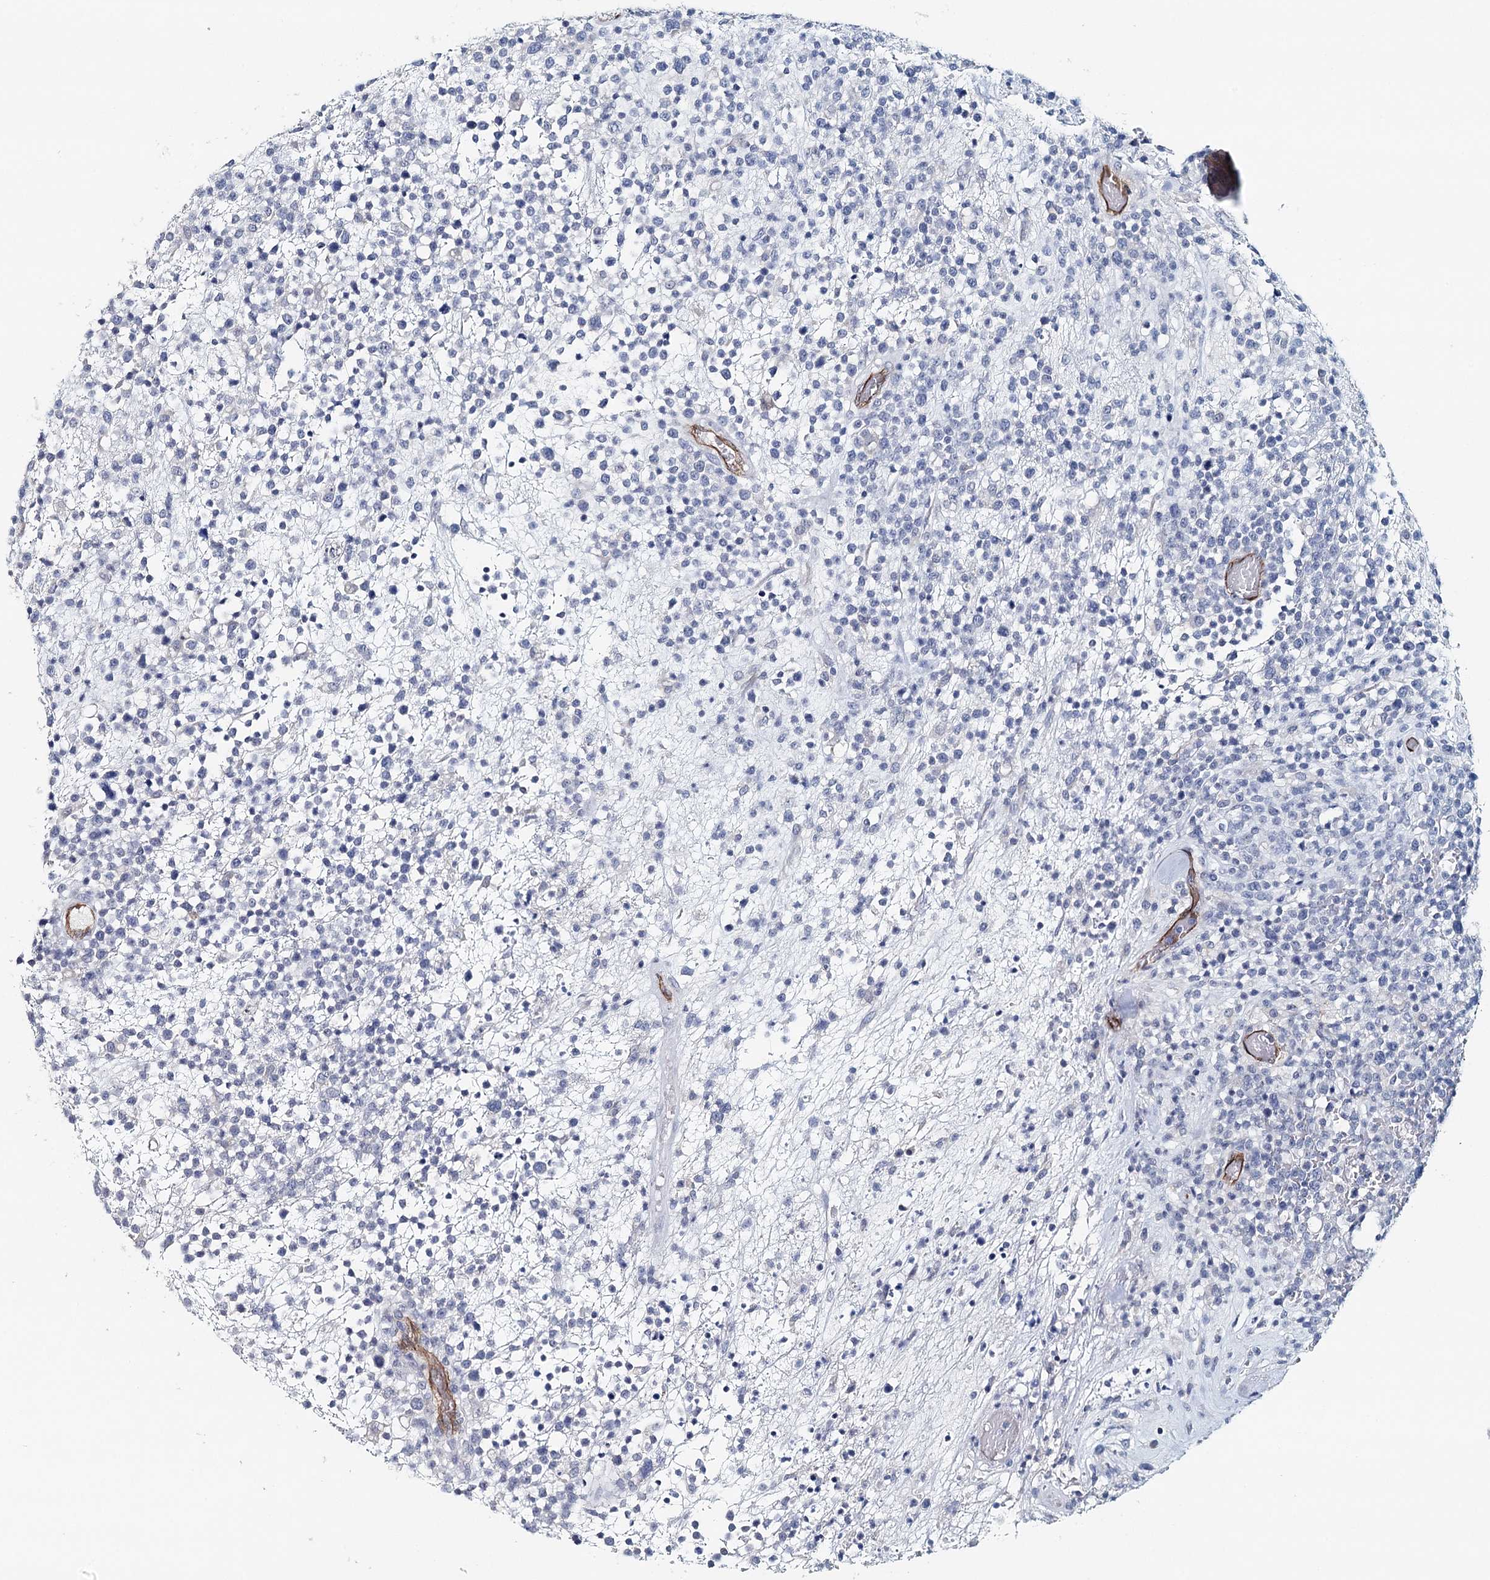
{"staining": {"intensity": "negative", "quantity": "none", "location": "none"}, "tissue": "lymphoma", "cell_type": "Tumor cells", "image_type": "cancer", "snomed": [{"axis": "morphology", "description": "Malignant lymphoma, non-Hodgkin's type, High grade"}, {"axis": "topography", "description": "Colon"}], "caption": "An image of lymphoma stained for a protein exhibits no brown staining in tumor cells.", "gene": "SYNPO", "patient": {"sex": "female", "age": 53}}